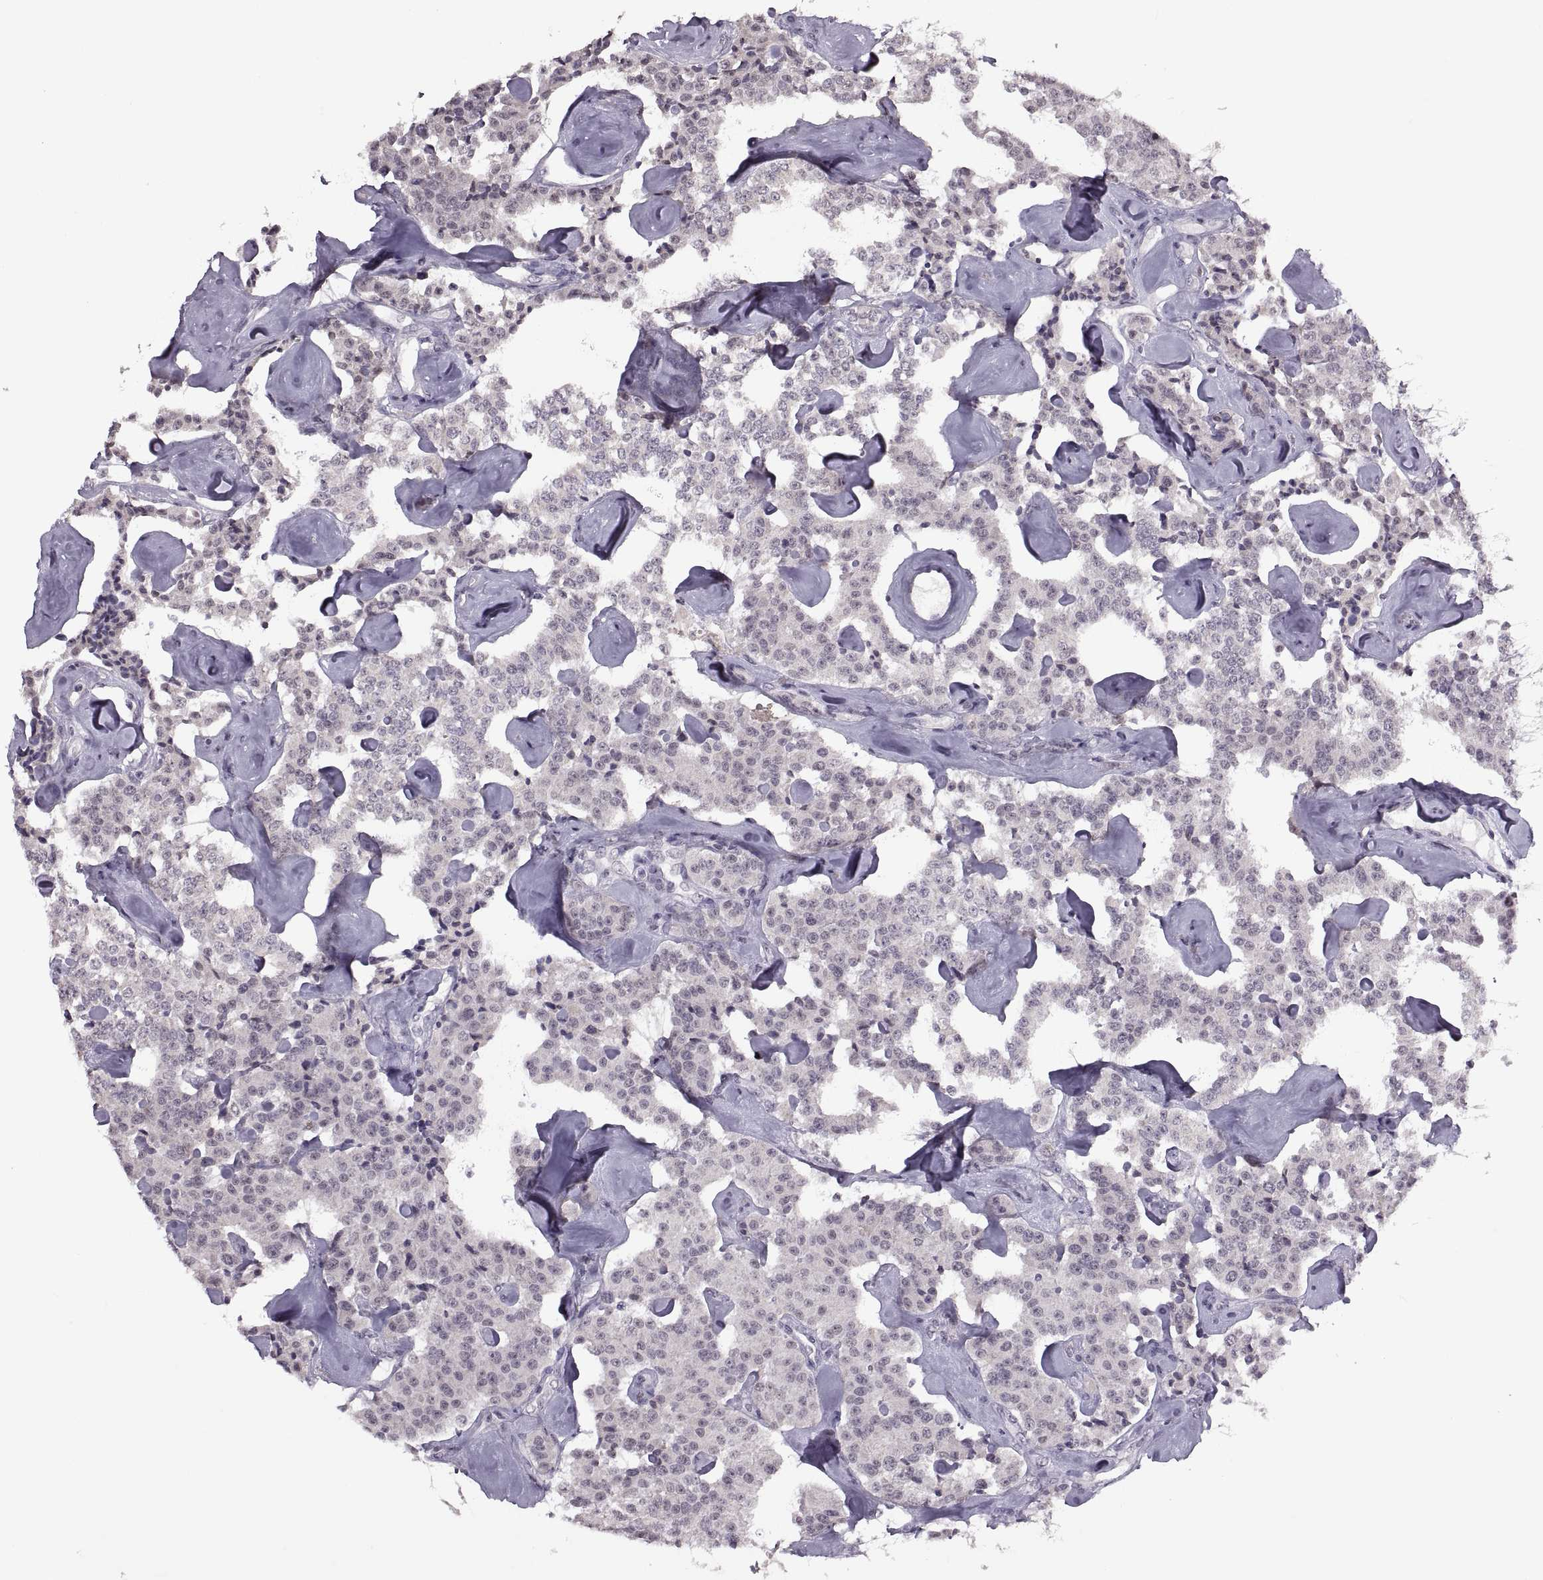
{"staining": {"intensity": "negative", "quantity": "none", "location": "none"}, "tissue": "carcinoid", "cell_type": "Tumor cells", "image_type": "cancer", "snomed": [{"axis": "morphology", "description": "Carcinoid, malignant, NOS"}, {"axis": "topography", "description": "Pancreas"}], "caption": "Photomicrograph shows no significant protein staining in tumor cells of carcinoid. (DAB IHC visualized using brightfield microscopy, high magnification).", "gene": "OTP", "patient": {"sex": "male", "age": 41}}